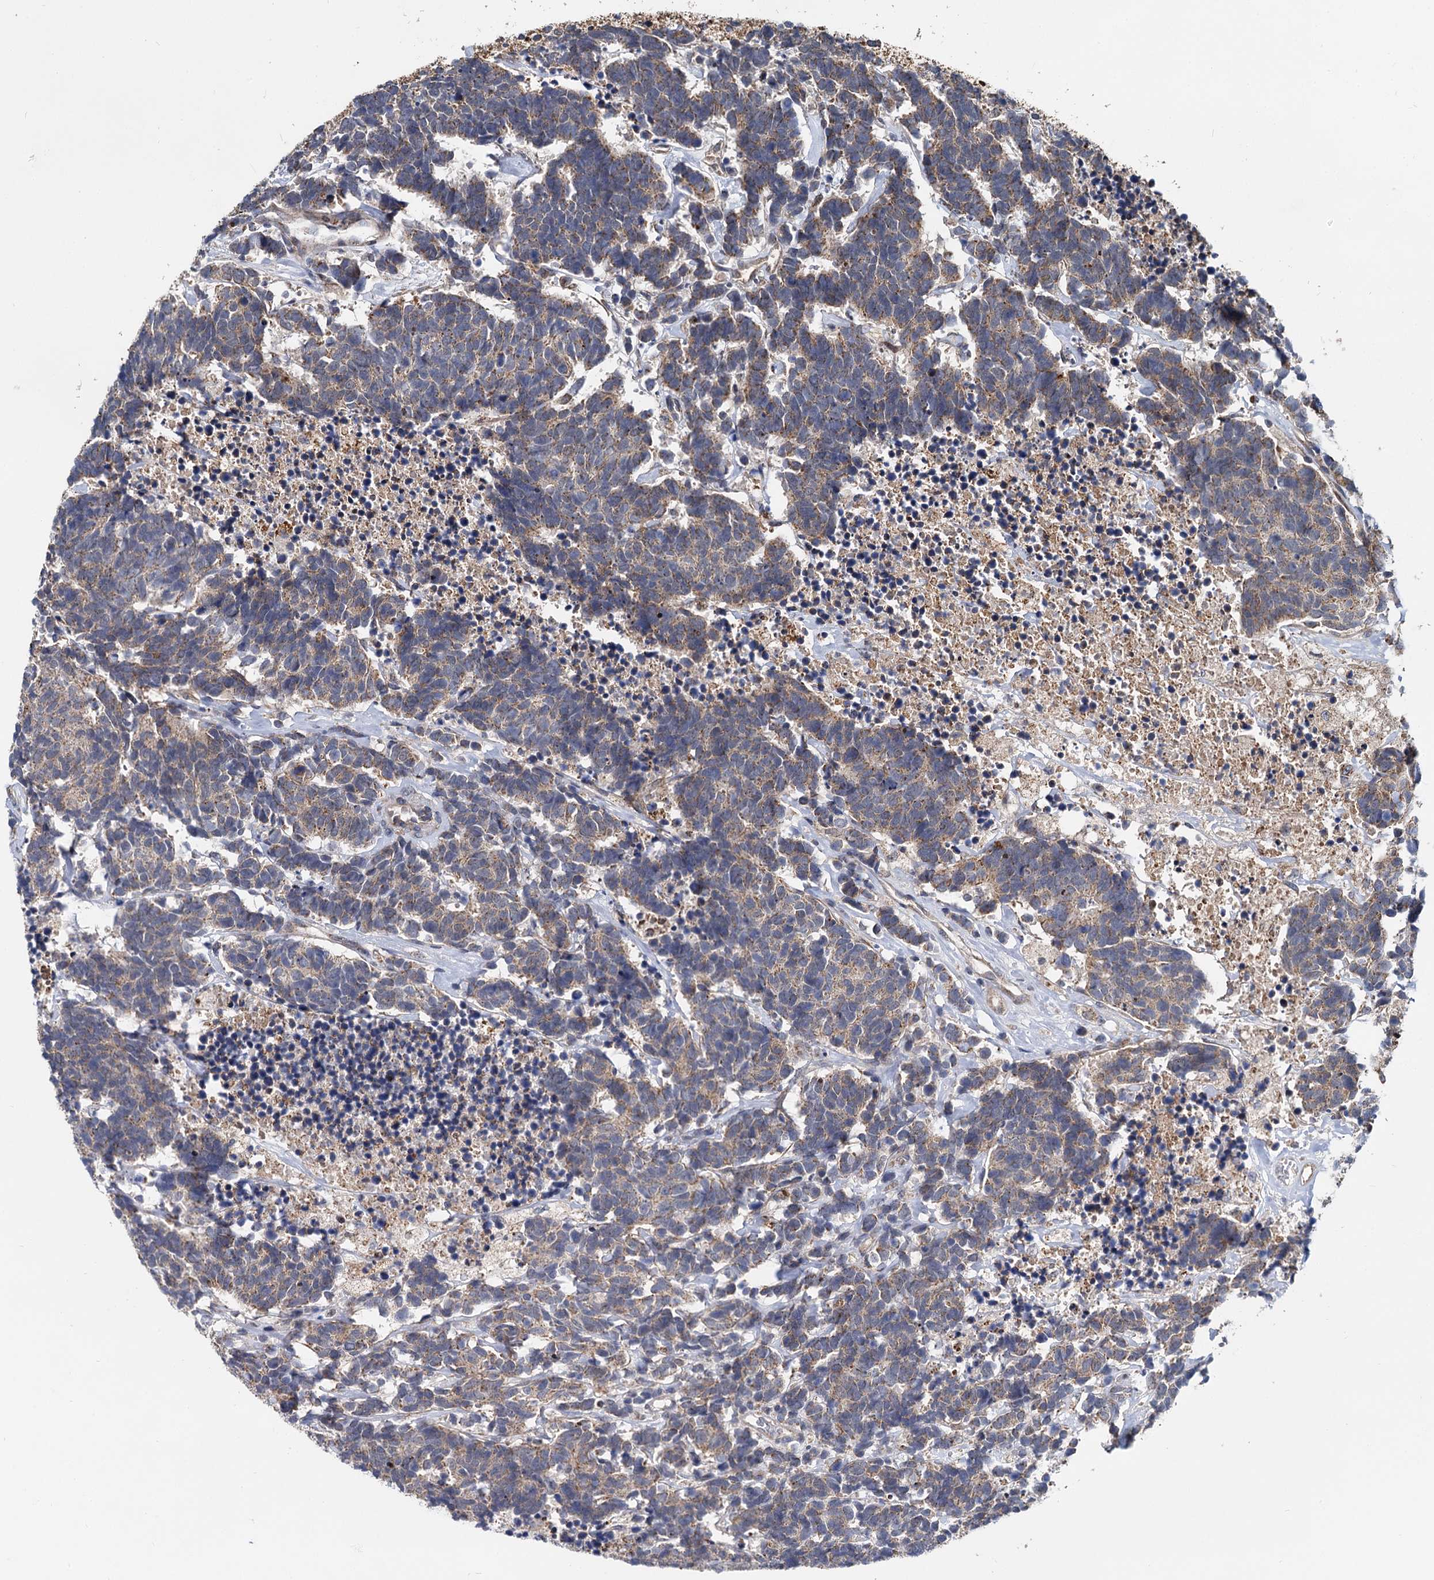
{"staining": {"intensity": "weak", "quantity": ">75%", "location": "cytoplasmic/membranous"}, "tissue": "carcinoid", "cell_type": "Tumor cells", "image_type": "cancer", "snomed": [{"axis": "morphology", "description": "Carcinoma, NOS"}, {"axis": "morphology", "description": "Carcinoid, malignant, NOS"}, {"axis": "topography", "description": "Urinary bladder"}], "caption": "Brown immunohistochemical staining in carcinoid demonstrates weak cytoplasmic/membranous staining in about >75% of tumor cells. (brown staining indicates protein expression, while blue staining denotes nuclei).", "gene": "SPRYD3", "patient": {"sex": "male", "age": 57}}